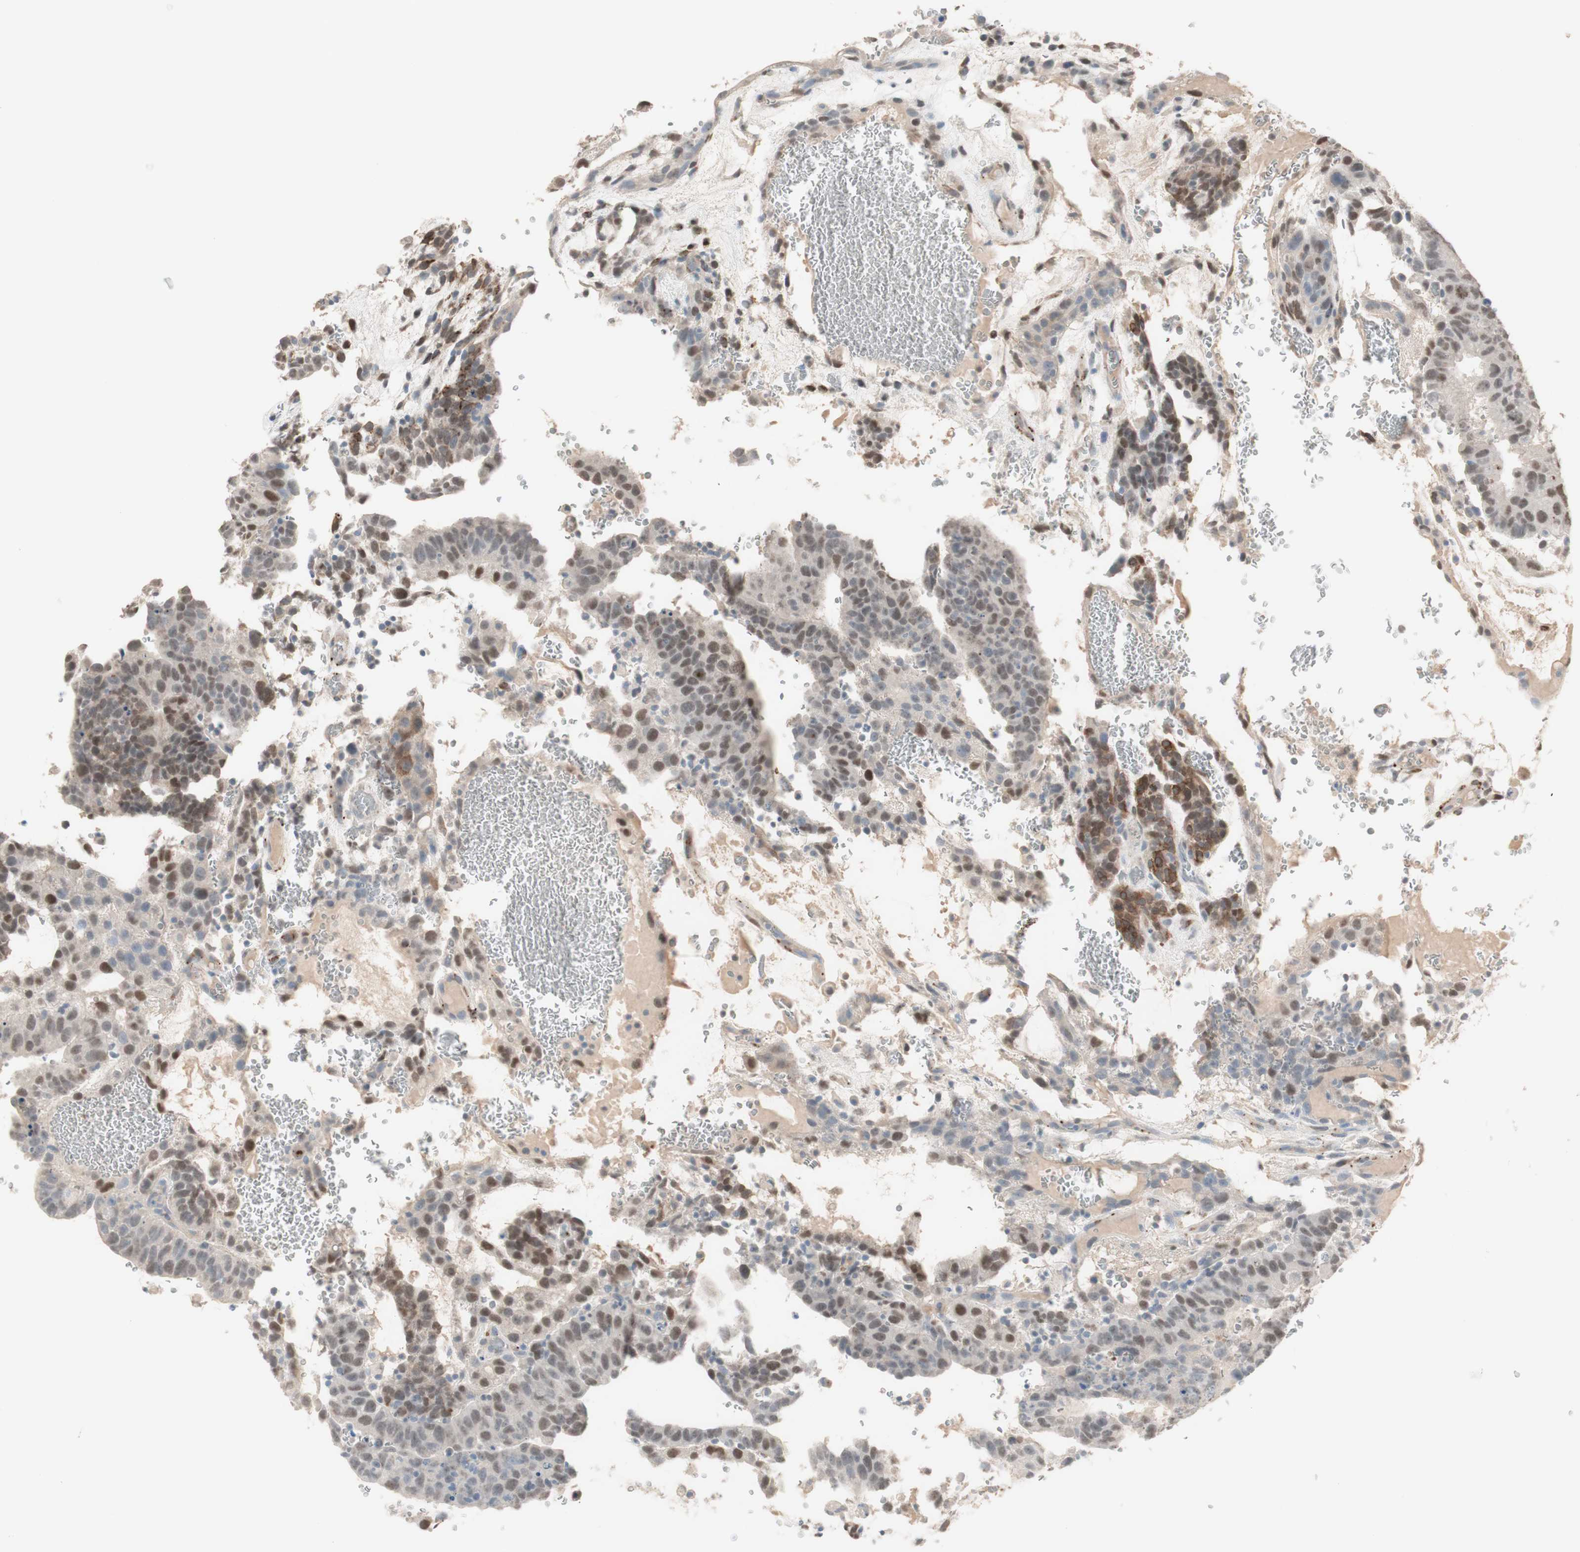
{"staining": {"intensity": "weak", "quantity": "25%-75%", "location": "nuclear"}, "tissue": "testis cancer", "cell_type": "Tumor cells", "image_type": "cancer", "snomed": [{"axis": "morphology", "description": "Seminoma, NOS"}, {"axis": "morphology", "description": "Carcinoma, Embryonal, NOS"}, {"axis": "topography", "description": "Testis"}], "caption": "Immunohistochemistry (IHC) (DAB) staining of human testis seminoma shows weak nuclear protein positivity in about 25%-75% of tumor cells.", "gene": "MUC3A", "patient": {"sex": "male", "age": 52}}